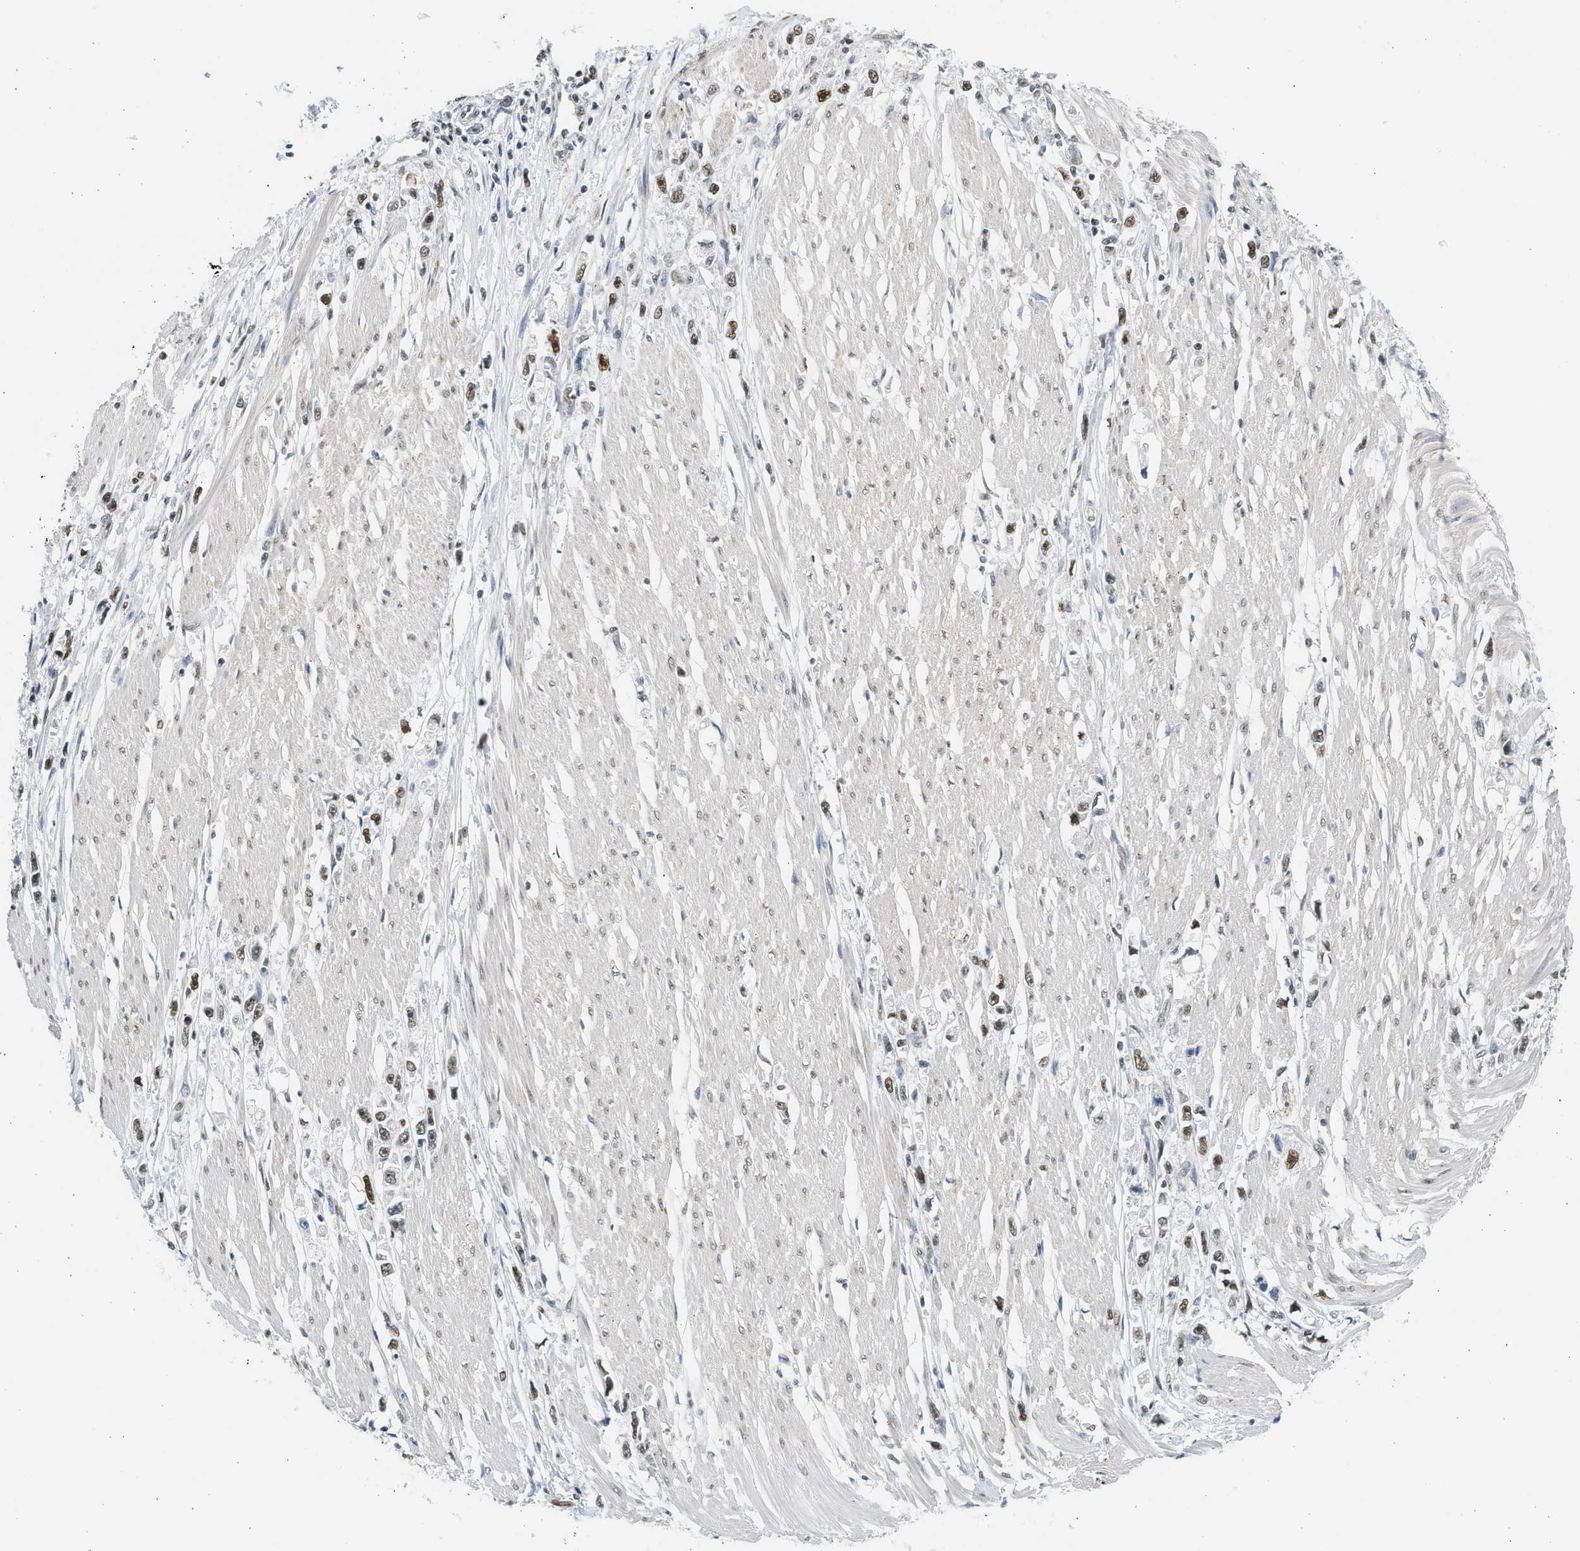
{"staining": {"intensity": "weak", "quantity": "25%-75%", "location": "nuclear"}, "tissue": "stomach cancer", "cell_type": "Tumor cells", "image_type": "cancer", "snomed": [{"axis": "morphology", "description": "Adenocarcinoma, NOS"}, {"axis": "topography", "description": "Stomach"}], "caption": "Brown immunohistochemical staining in adenocarcinoma (stomach) exhibits weak nuclear expression in about 25%-75% of tumor cells.", "gene": "HIPK1", "patient": {"sex": "female", "age": 59}}